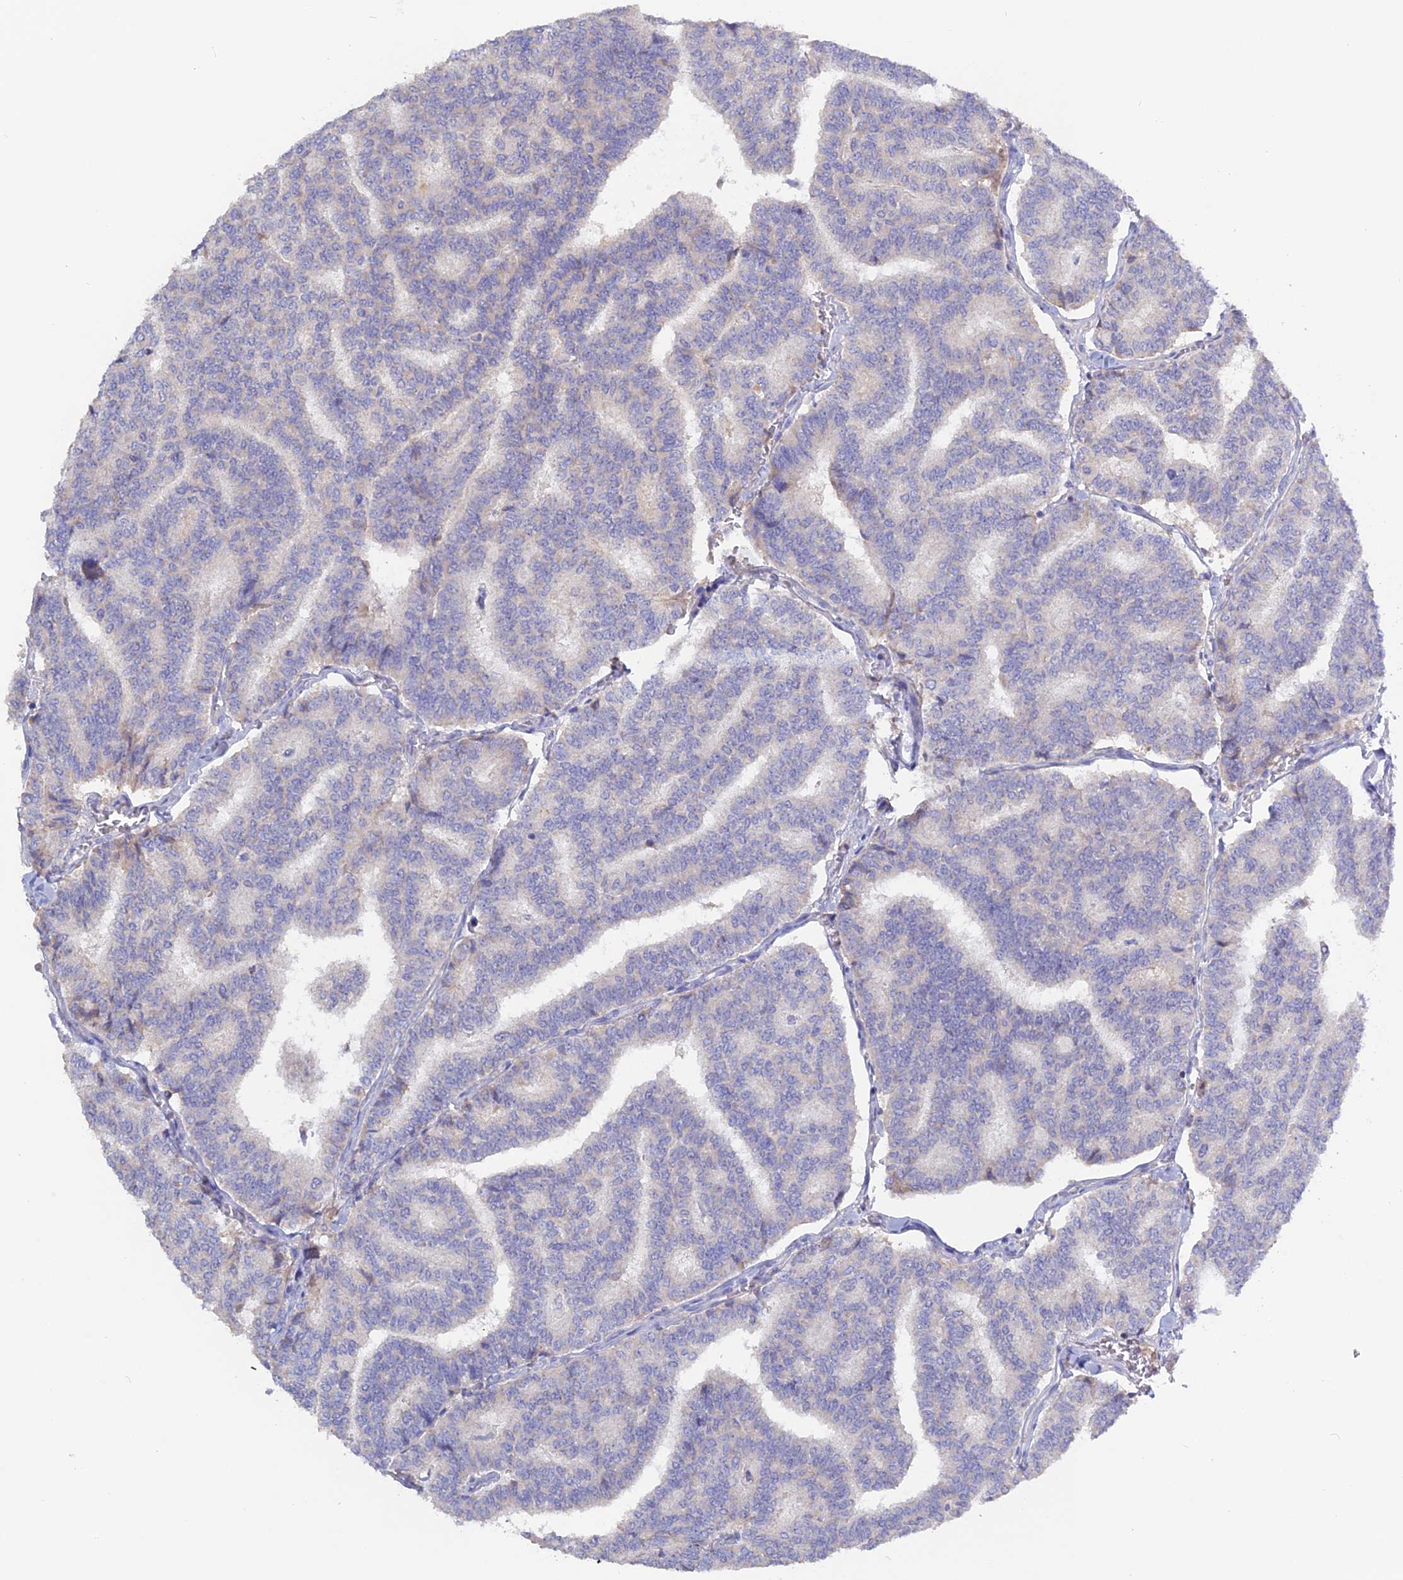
{"staining": {"intensity": "negative", "quantity": "none", "location": "none"}, "tissue": "thyroid cancer", "cell_type": "Tumor cells", "image_type": "cancer", "snomed": [{"axis": "morphology", "description": "Papillary adenocarcinoma, NOS"}, {"axis": "topography", "description": "Thyroid gland"}], "caption": "DAB immunohistochemical staining of thyroid cancer (papillary adenocarcinoma) exhibits no significant staining in tumor cells. (Brightfield microscopy of DAB (3,3'-diaminobenzidine) immunohistochemistry (IHC) at high magnification).", "gene": "ADGRA1", "patient": {"sex": "female", "age": 35}}